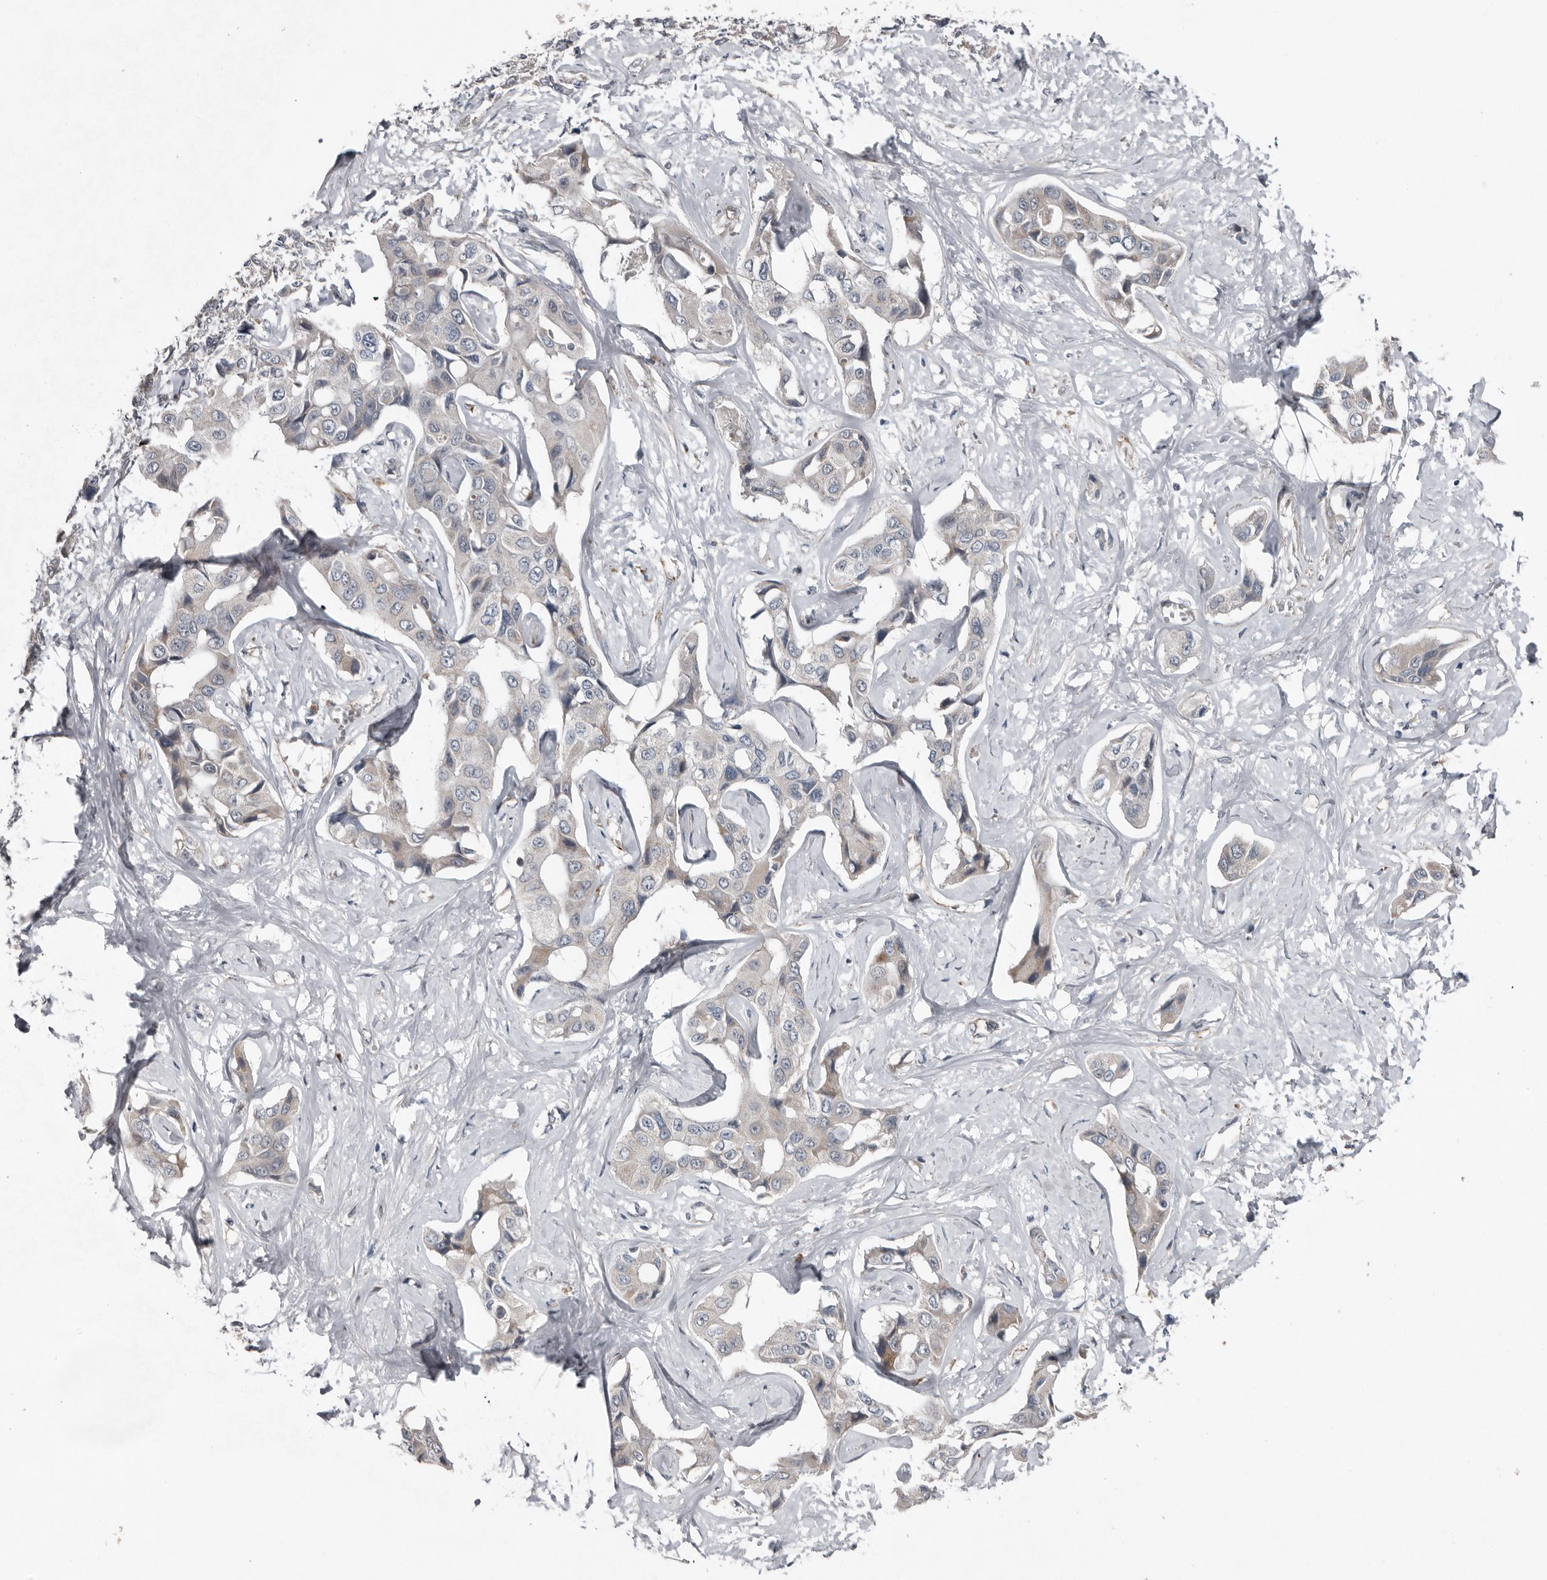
{"staining": {"intensity": "negative", "quantity": "none", "location": "none"}, "tissue": "liver cancer", "cell_type": "Tumor cells", "image_type": "cancer", "snomed": [{"axis": "morphology", "description": "Cholangiocarcinoma"}, {"axis": "topography", "description": "Liver"}], "caption": "Liver cancer (cholangiocarcinoma) was stained to show a protein in brown. There is no significant expression in tumor cells.", "gene": "RANBP17", "patient": {"sex": "male", "age": 59}}